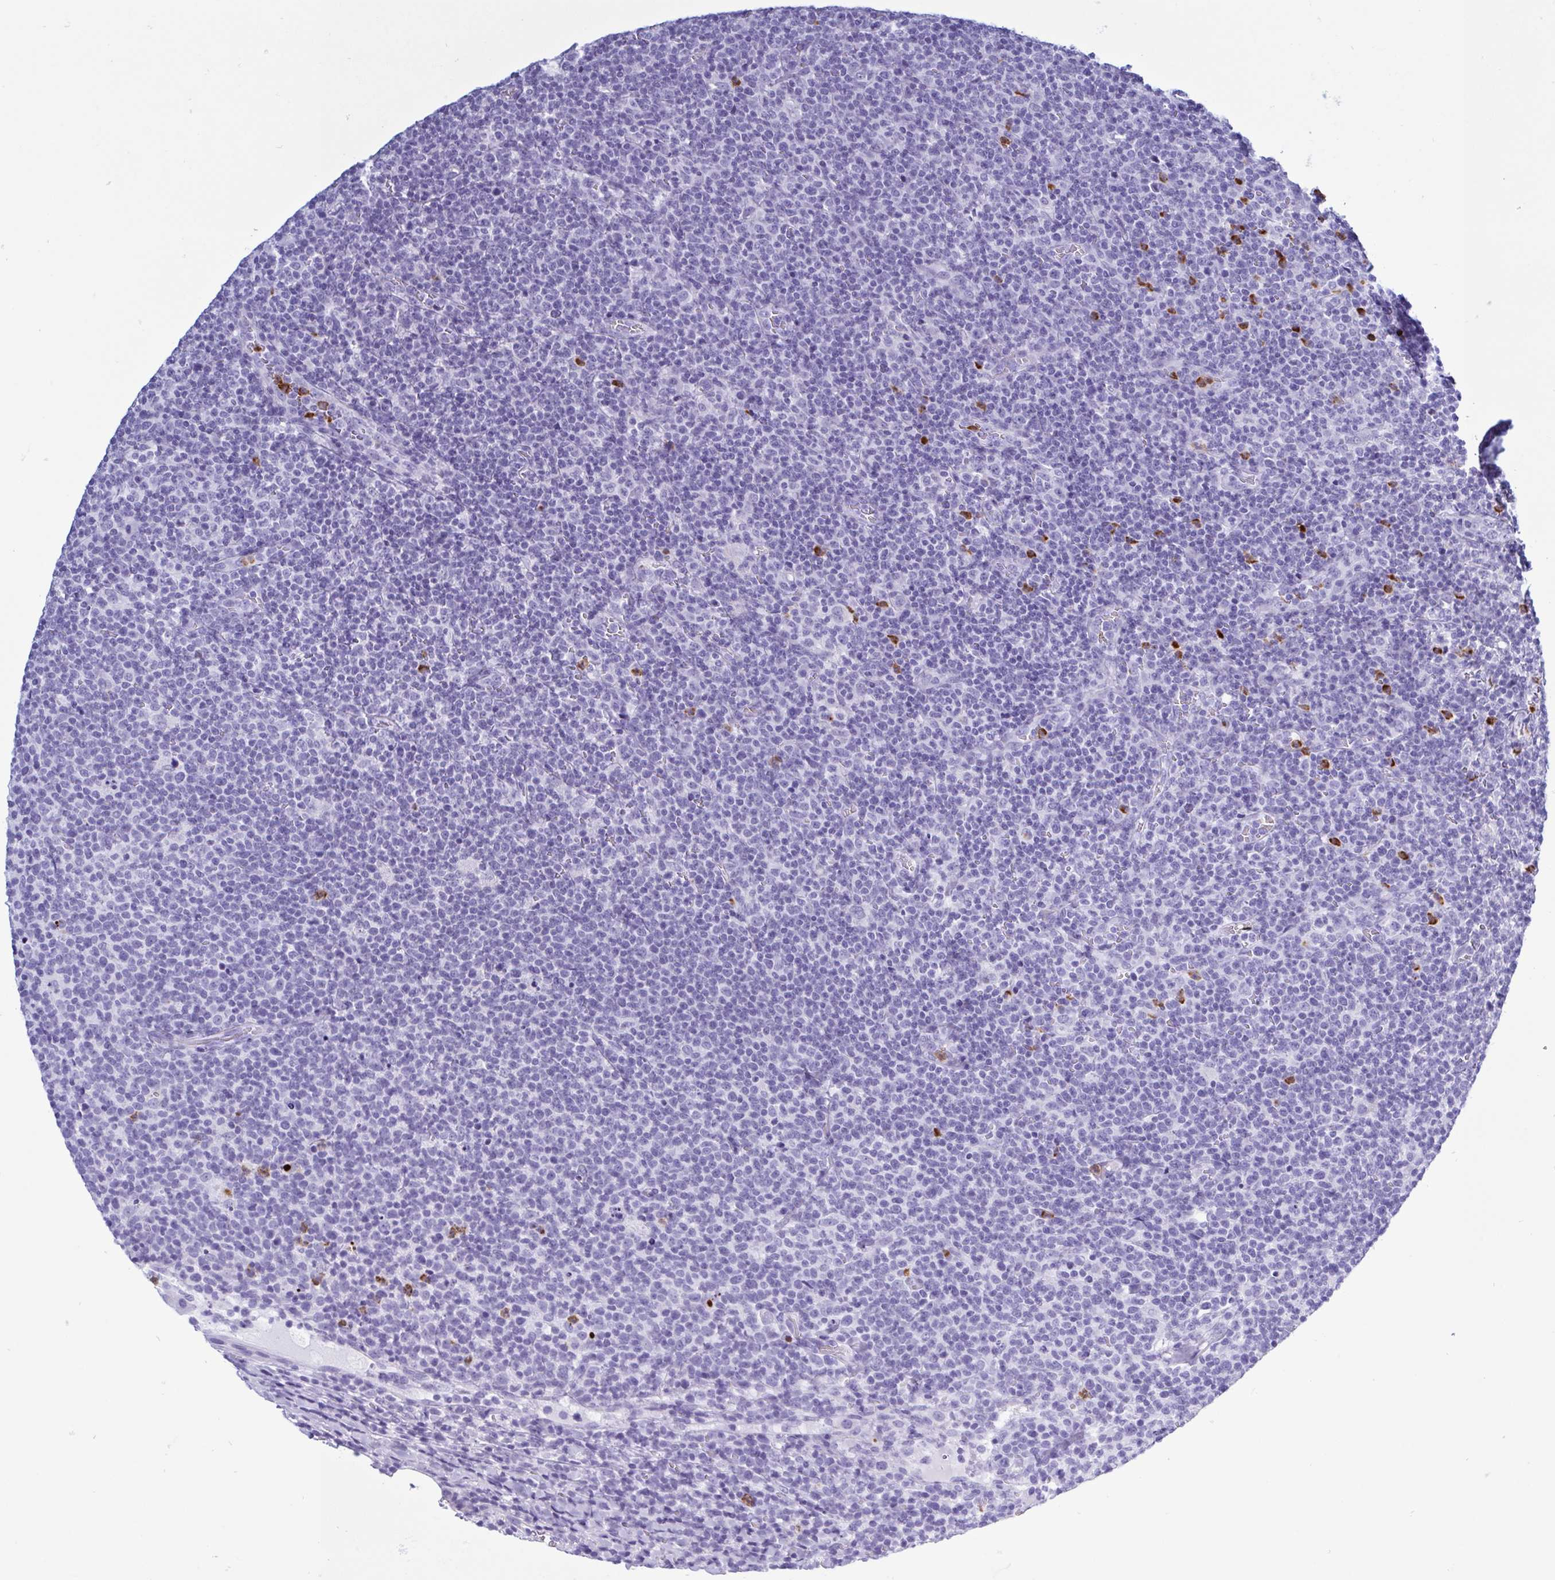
{"staining": {"intensity": "negative", "quantity": "none", "location": "none"}, "tissue": "lymphoma", "cell_type": "Tumor cells", "image_type": "cancer", "snomed": [{"axis": "morphology", "description": "Malignant lymphoma, non-Hodgkin's type, High grade"}, {"axis": "topography", "description": "Lymph node"}], "caption": "Immunohistochemistry image of human lymphoma stained for a protein (brown), which shows no staining in tumor cells.", "gene": "LTF", "patient": {"sex": "male", "age": 61}}